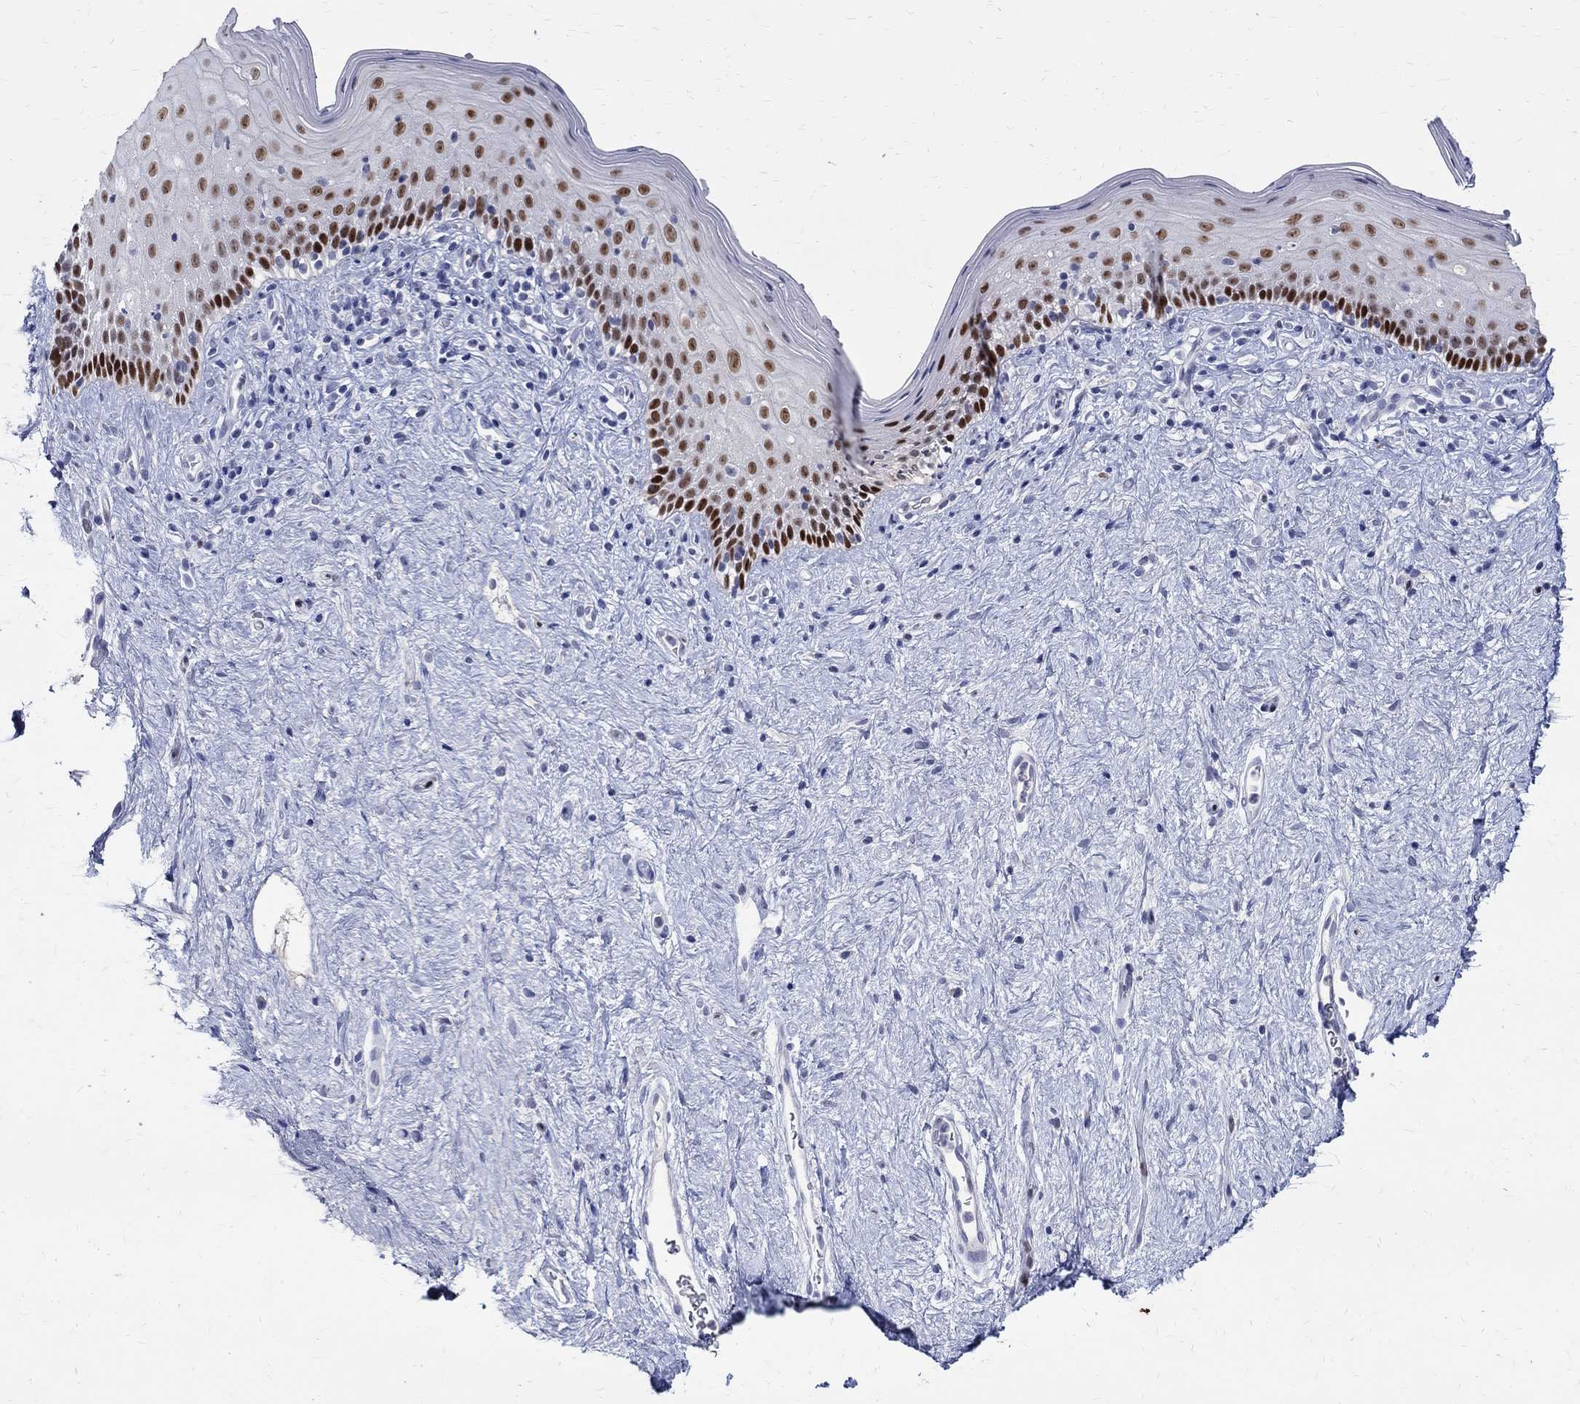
{"staining": {"intensity": "moderate", "quantity": "25%-75%", "location": "nuclear"}, "tissue": "vagina", "cell_type": "Squamous epithelial cells", "image_type": "normal", "snomed": [{"axis": "morphology", "description": "Normal tissue, NOS"}, {"axis": "topography", "description": "Vagina"}], "caption": "IHC (DAB) staining of unremarkable human vagina displays moderate nuclear protein expression in approximately 25%-75% of squamous epithelial cells.", "gene": "SOX2", "patient": {"sex": "female", "age": 47}}